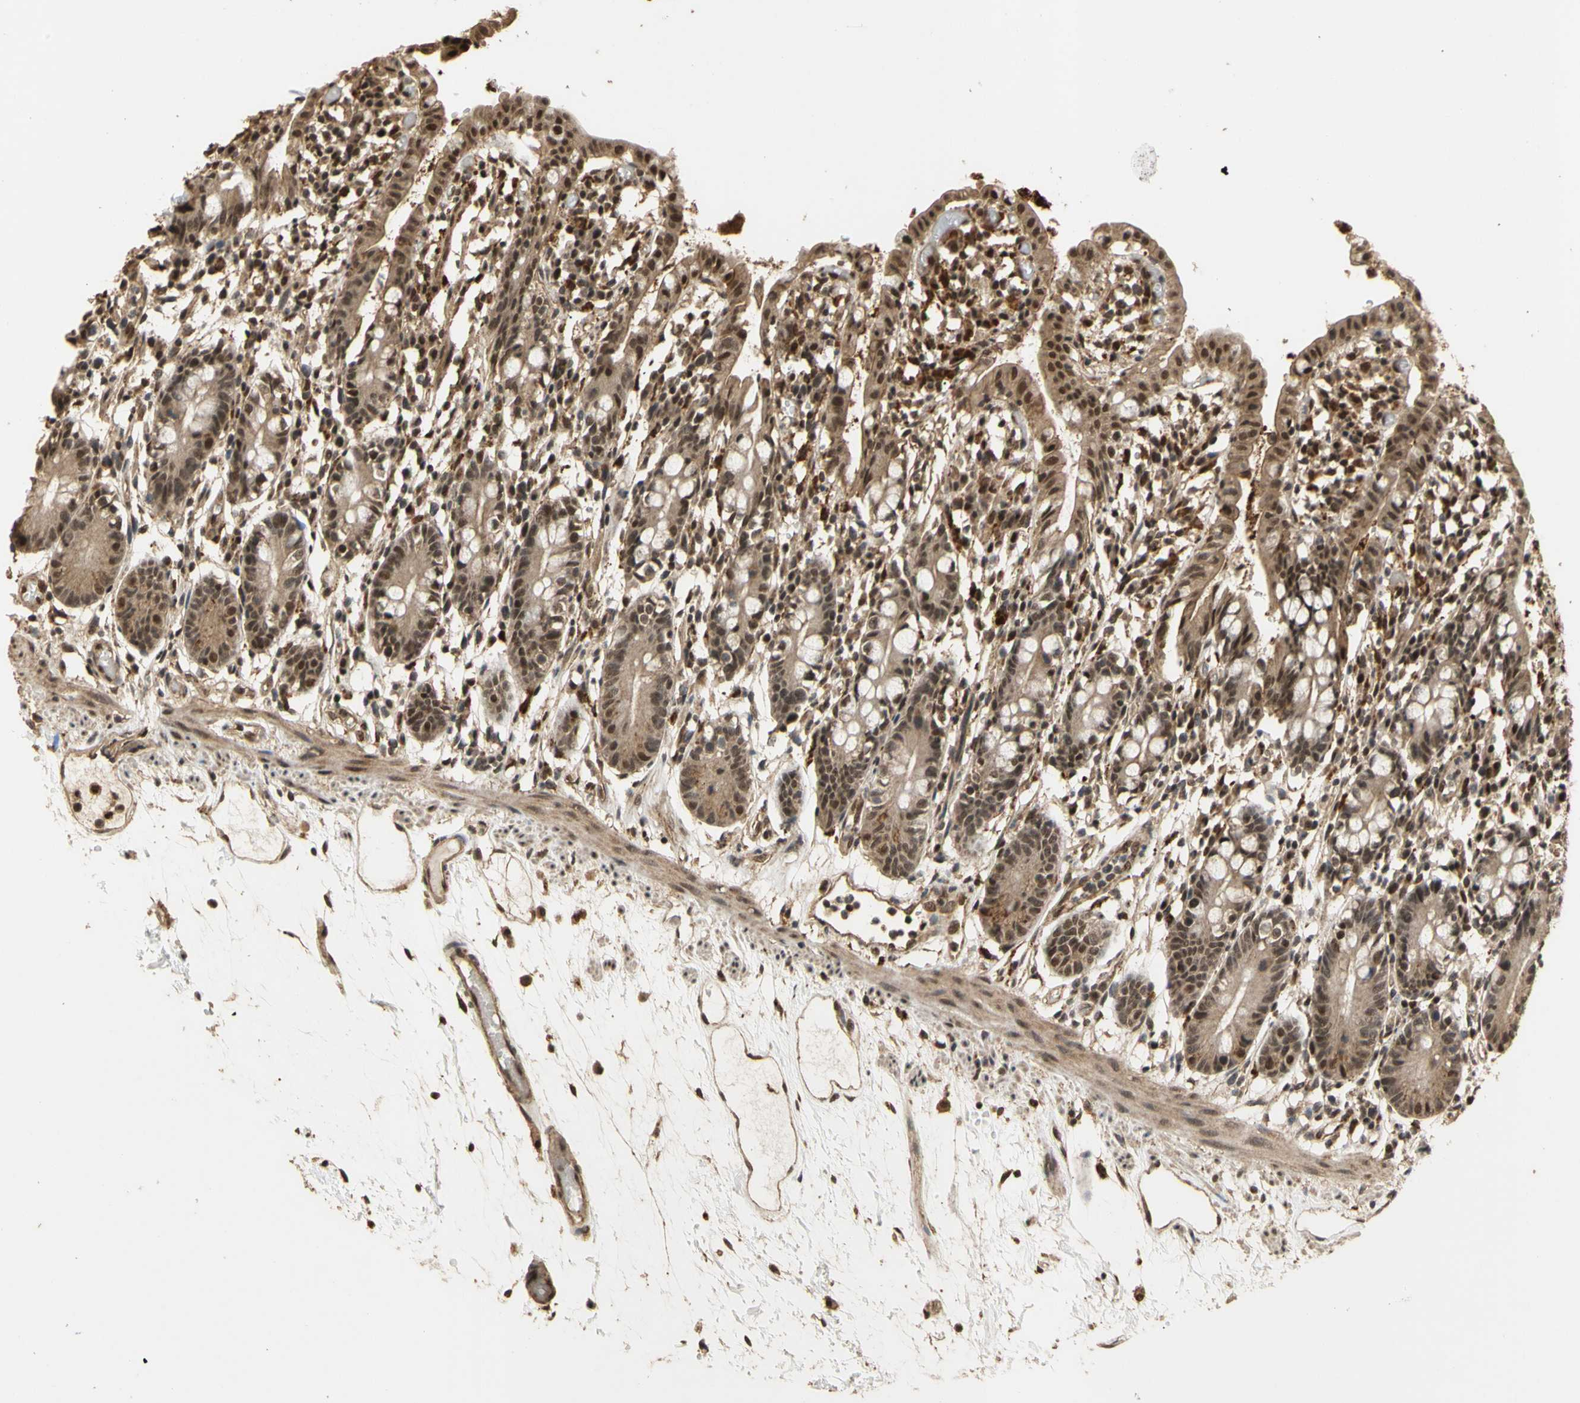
{"staining": {"intensity": "strong", "quantity": ">75%", "location": "cytoplasmic/membranous,nuclear"}, "tissue": "small intestine", "cell_type": "Glandular cells", "image_type": "normal", "snomed": [{"axis": "morphology", "description": "Normal tissue, NOS"}, {"axis": "morphology", "description": "Cystadenocarcinoma, serous, Metastatic site"}, {"axis": "topography", "description": "Small intestine"}], "caption": "Protein analysis of unremarkable small intestine exhibits strong cytoplasmic/membranous,nuclear positivity in approximately >75% of glandular cells.", "gene": "GTF2E2", "patient": {"sex": "female", "age": 61}}